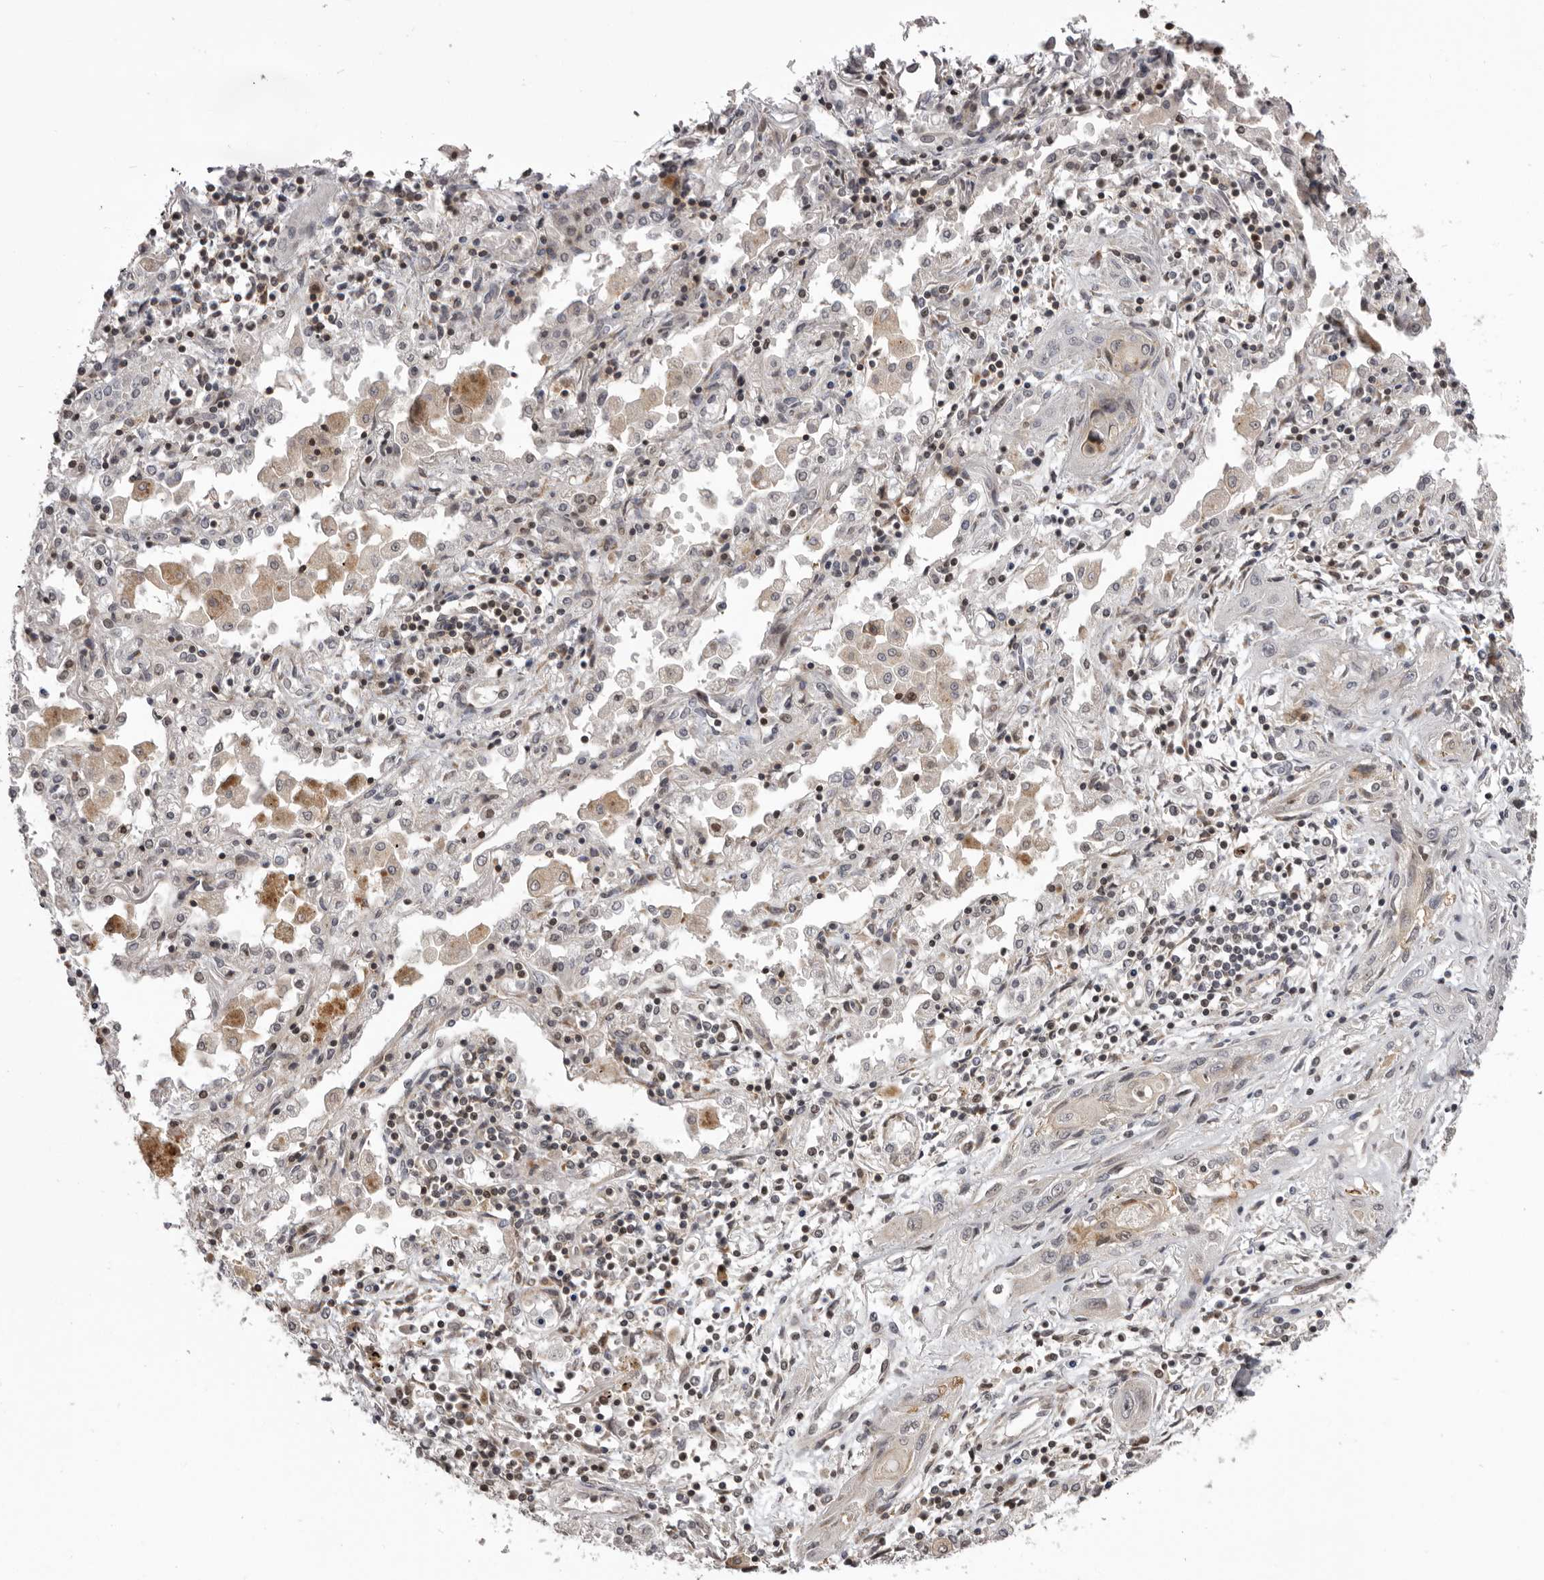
{"staining": {"intensity": "weak", "quantity": "<25%", "location": "nuclear"}, "tissue": "lung cancer", "cell_type": "Tumor cells", "image_type": "cancer", "snomed": [{"axis": "morphology", "description": "Squamous cell carcinoma, NOS"}, {"axis": "topography", "description": "Lung"}], "caption": "Lung cancer was stained to show a protein in brown. There is no significant expression in tumor cells.", "gene": "AZIN1", "patient": {"sex": "female", "age": 47}}